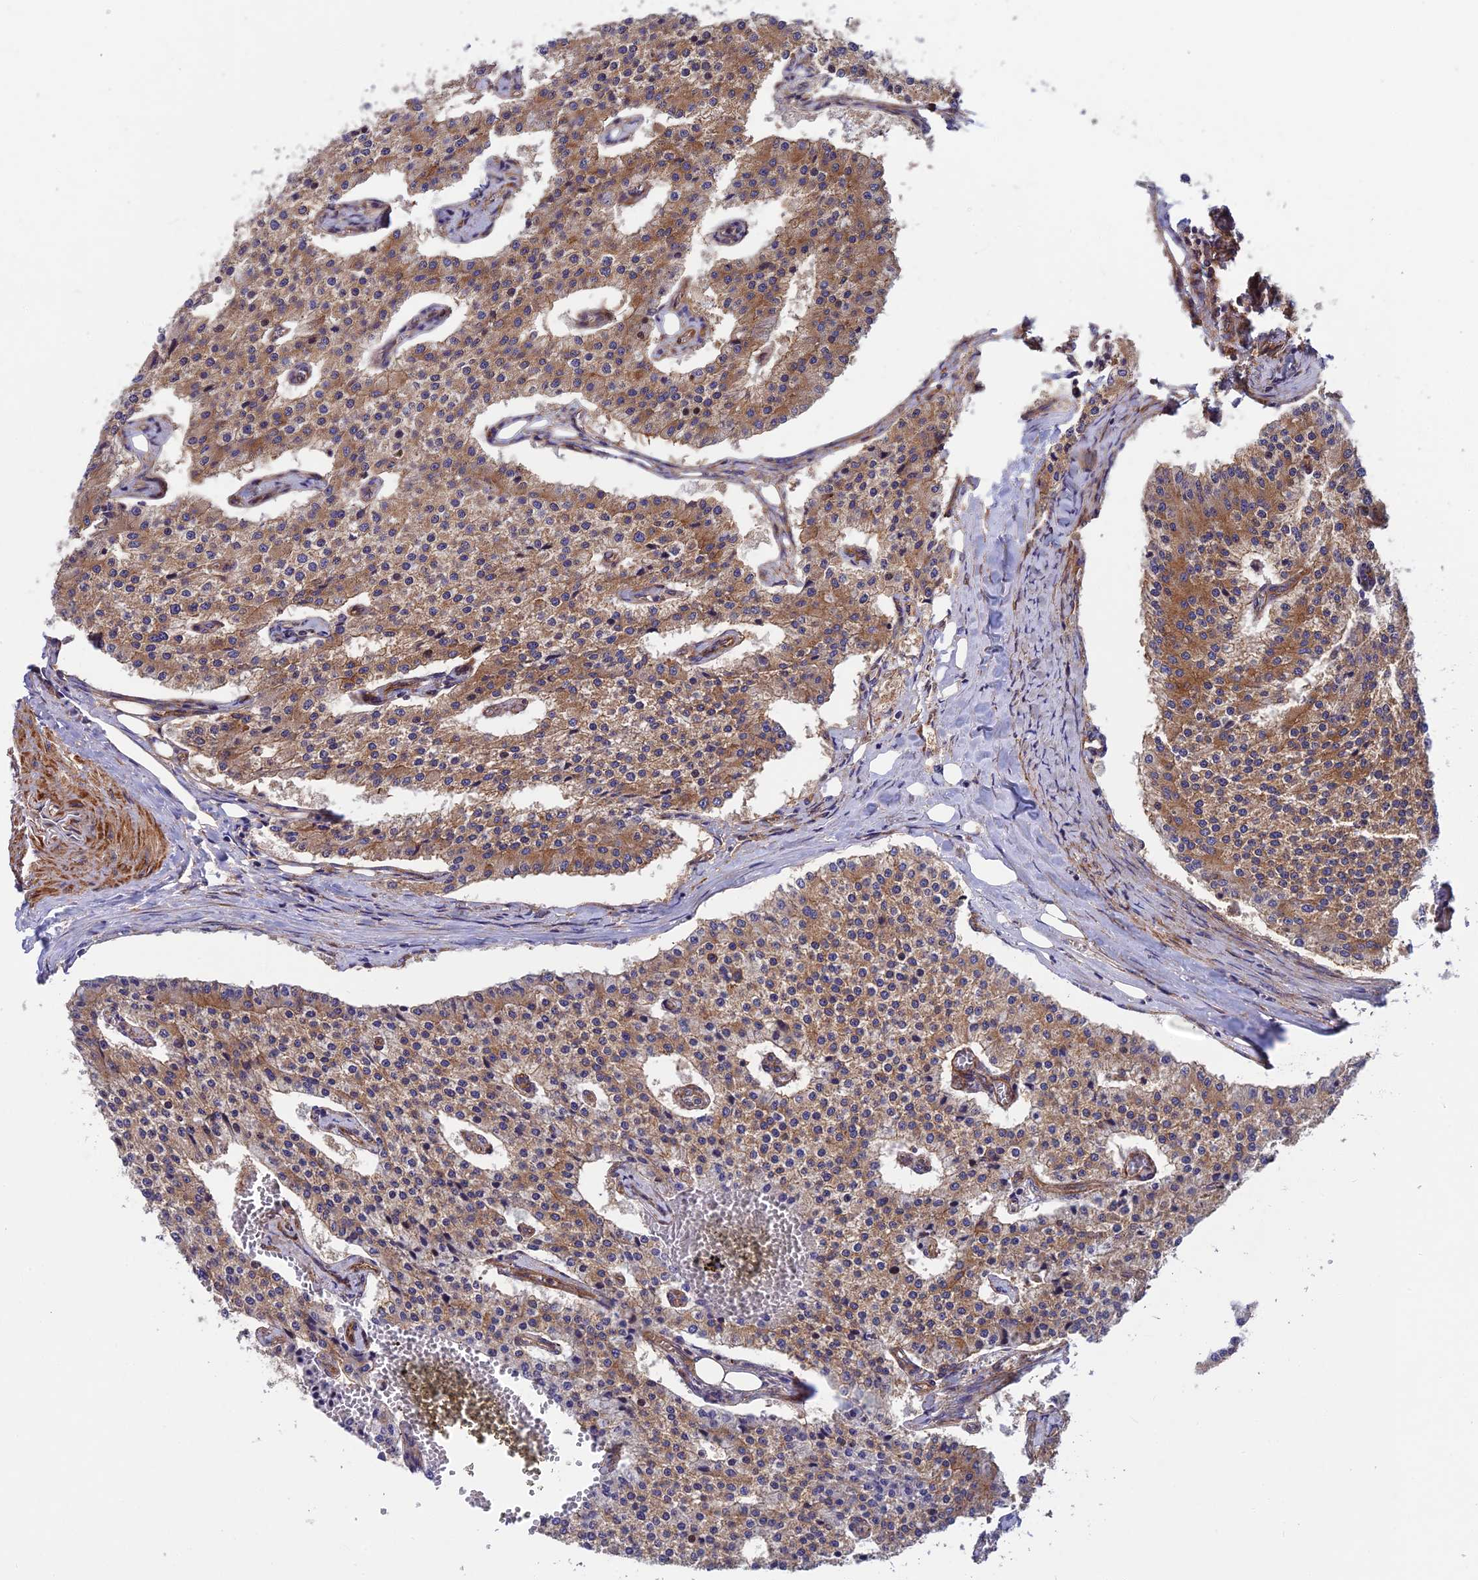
{"staining": {"intensity": "moderate", "quantity": ">75%", "location": "cytoplasmic/membranous"}, "tissue": "carcinoid", "cell_type": "Tumor cells", "image_type": "cancer", "snomed": [{"axis": "morphology", "description": "Carcinoid, malignant, NOS"}, {"axis": "topography", "description": "Colon"}], "caption": "The image exhibits immunohistochemical staining of carcinoid (malignant). There is moderate cytoplasmic/membranous staining is seen in approximately >75% of tumor cells. Using DAB (brown) and hematoxylin (blue) stains, captured at high magnification using brightfield microscopy.", "gene": "ADAMTS15", "patient": {"sex": "female", "age": 52}}